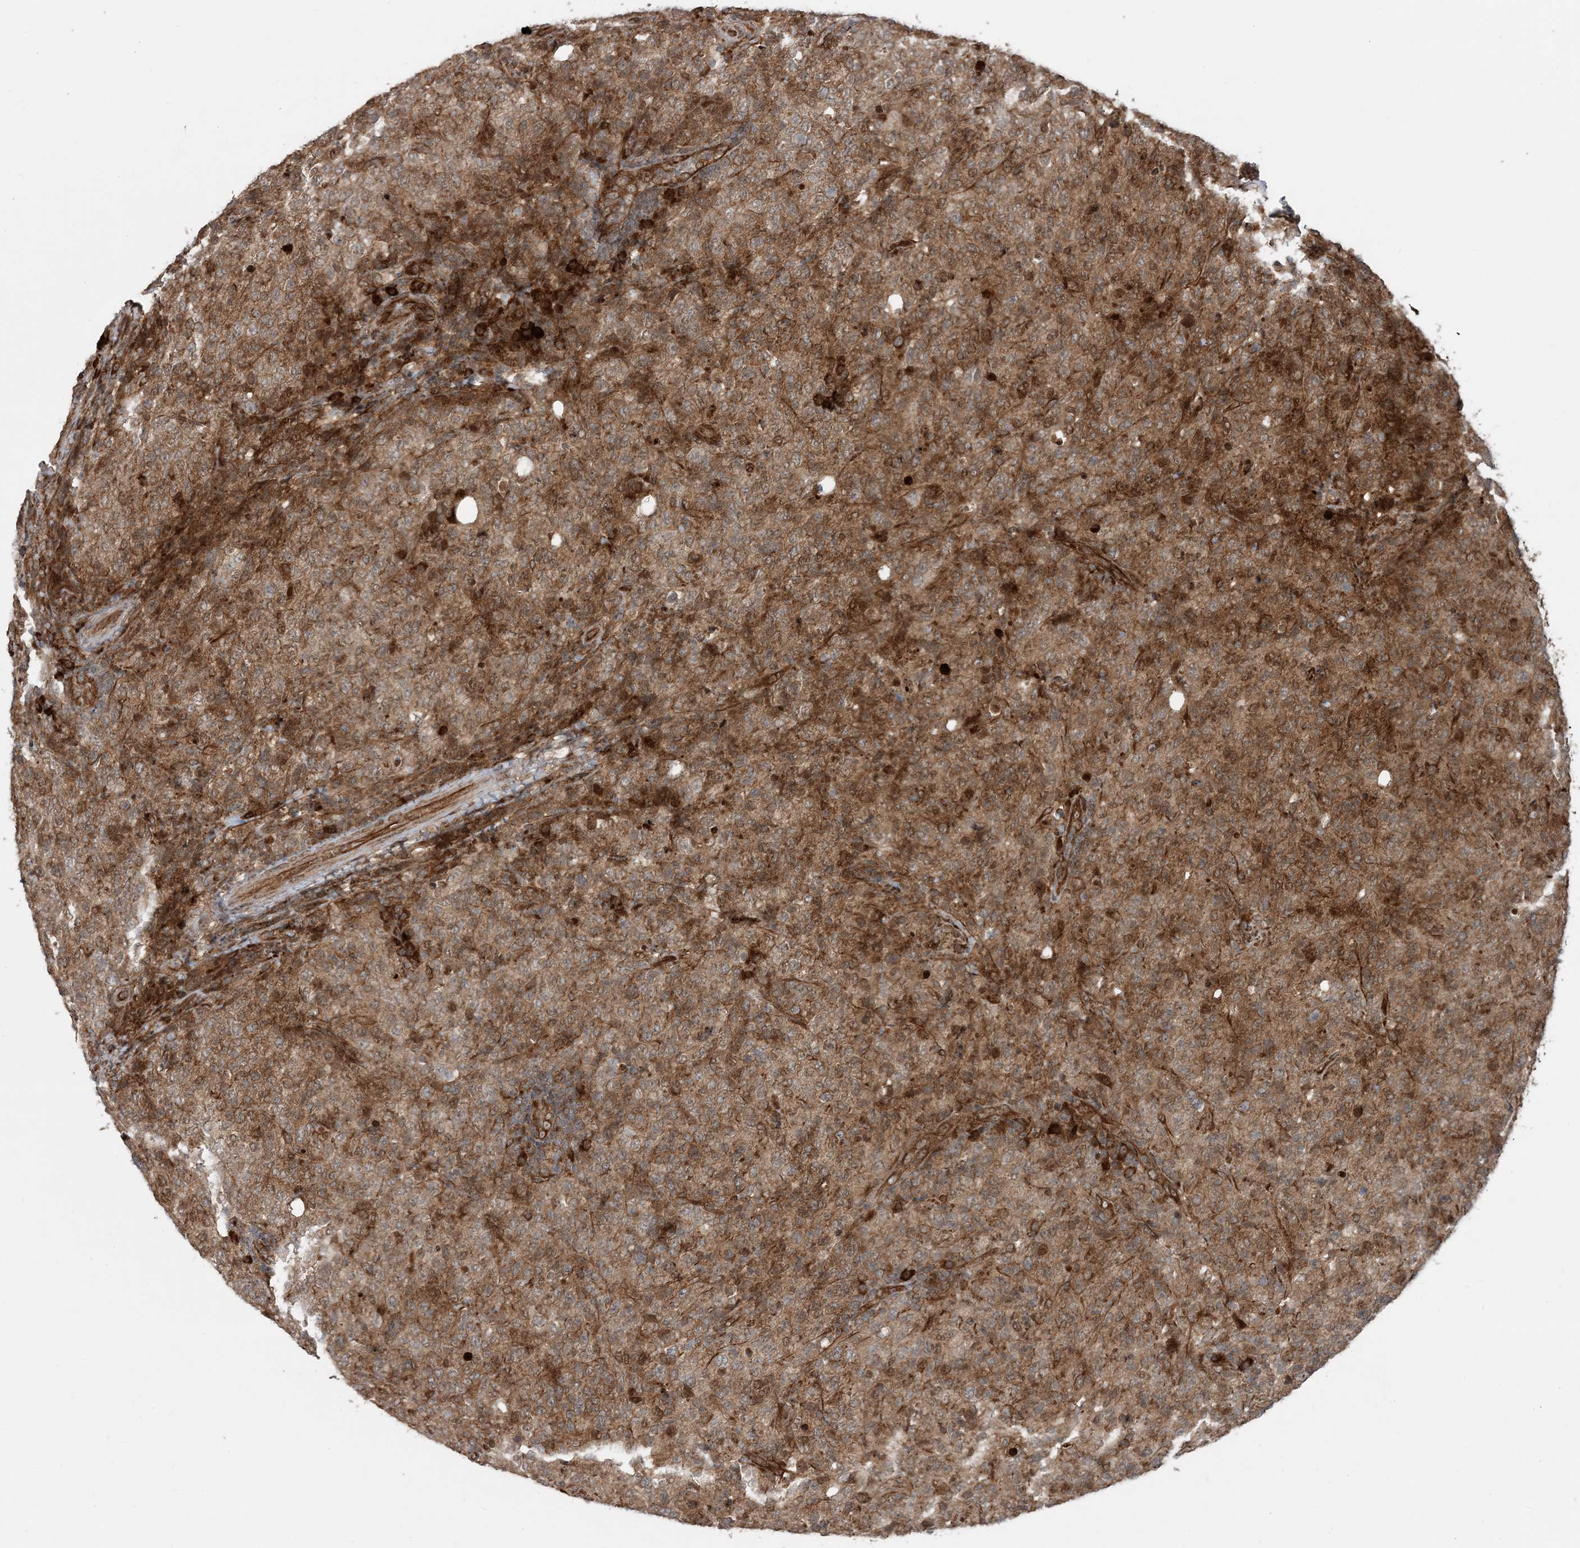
{"staining": {"intensity": "moderate", "quantity": ">75%", "location": "cytoplasmic/membranous"}, "tissue": "lymphoma", "cell_type": "Tumor cells", "image_type": "cancer", "snomed": [{"axis": "morphology", "description": "Malignant lymphoma, non-Hodgkin's type, High grade"}, {"axis": "topography", "description": "Tonsil"}], "caption": "Approximately >75% of tumor cells in lymphoma show moderate cytoplasmic/membranous protein expression as visualized by brown immunohistochemical staining.", "gene": "EDEM2", "patient": {"sex": "female", "age": 36}}